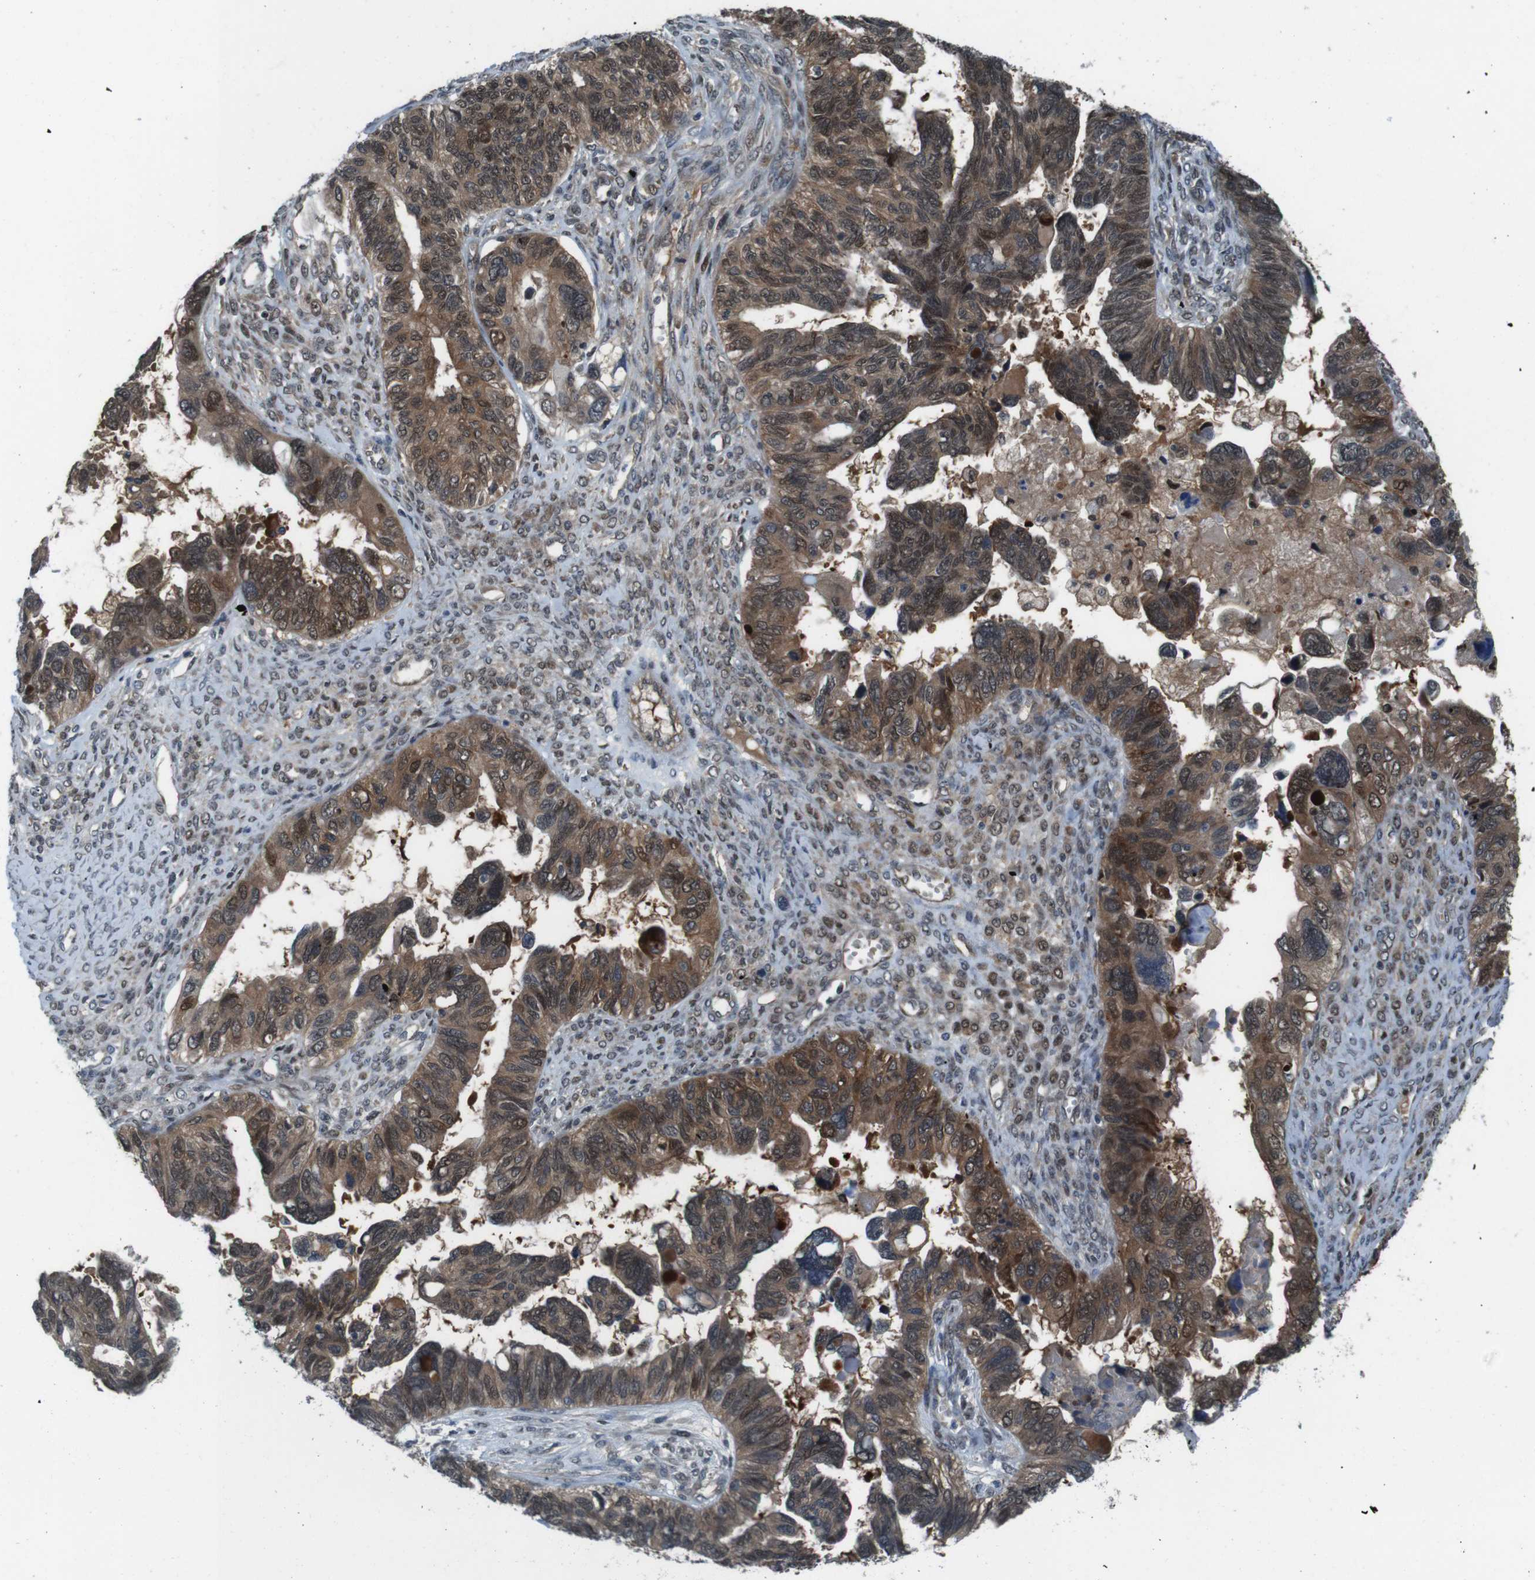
{"staining": {"intensity": "moderate", "quantity": ">75%", "location": "cytoplasmic/membranous,nuclear"}, "tissue": "ovarian cancer", "cell_type": "Tumor cells", "image_type": "cancer", "snomed": [{"axis": "morphology", "description": "Cystadenocarcinoma, serous, NOS"}, {"axis": "topography", "description": "Ovary"}], "caption": "A brown stain shows moderate cytoplasmic/membranous and nuclear expression of a protein in serous cystadenocarcinoma (ovarian) tumor cells.", "gene": "LRP5", "patient": {"sex": "female", "age": 79}}